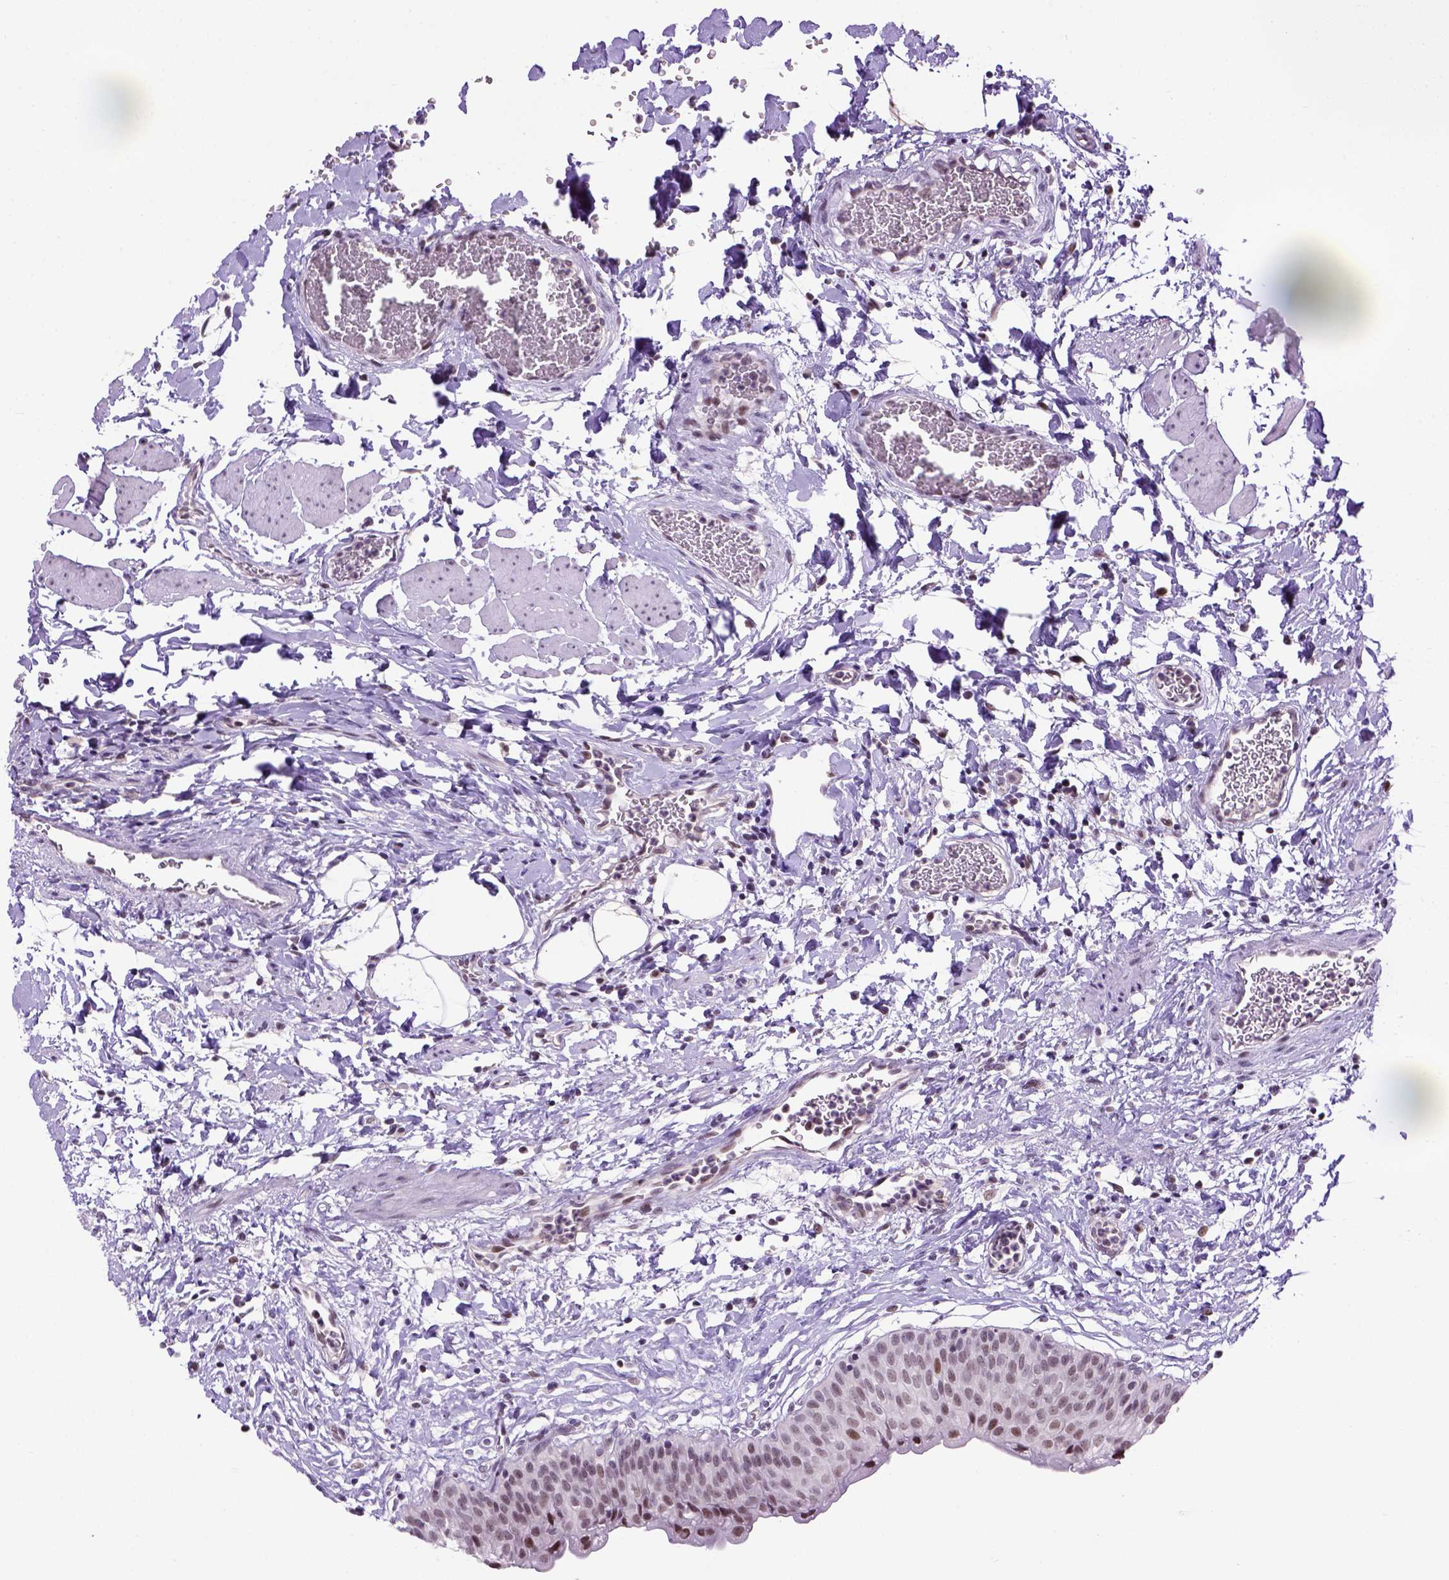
{"staining": {"intensity": "moderate", "quantity": "<25%", "location": "nuclear"}, "tissue": "urinary bladder", "cell_type": "Urothelial cells", "image_type": "normal", "snomed": [{"axis": "morphology", "description": "Normal tissue, NOS"}, {"axis": "topography", "description": "Urinary bladder"}], "caption": "Immunohistochemistry (IHC) micrograph of normal urinary bladder stained for a protein (brown), which exhibits low levels of moderate nuclear expression in about <25% of urothelial cells.", "gene": "TBPL1", "patient": {"sex": "male", "age": 55}}